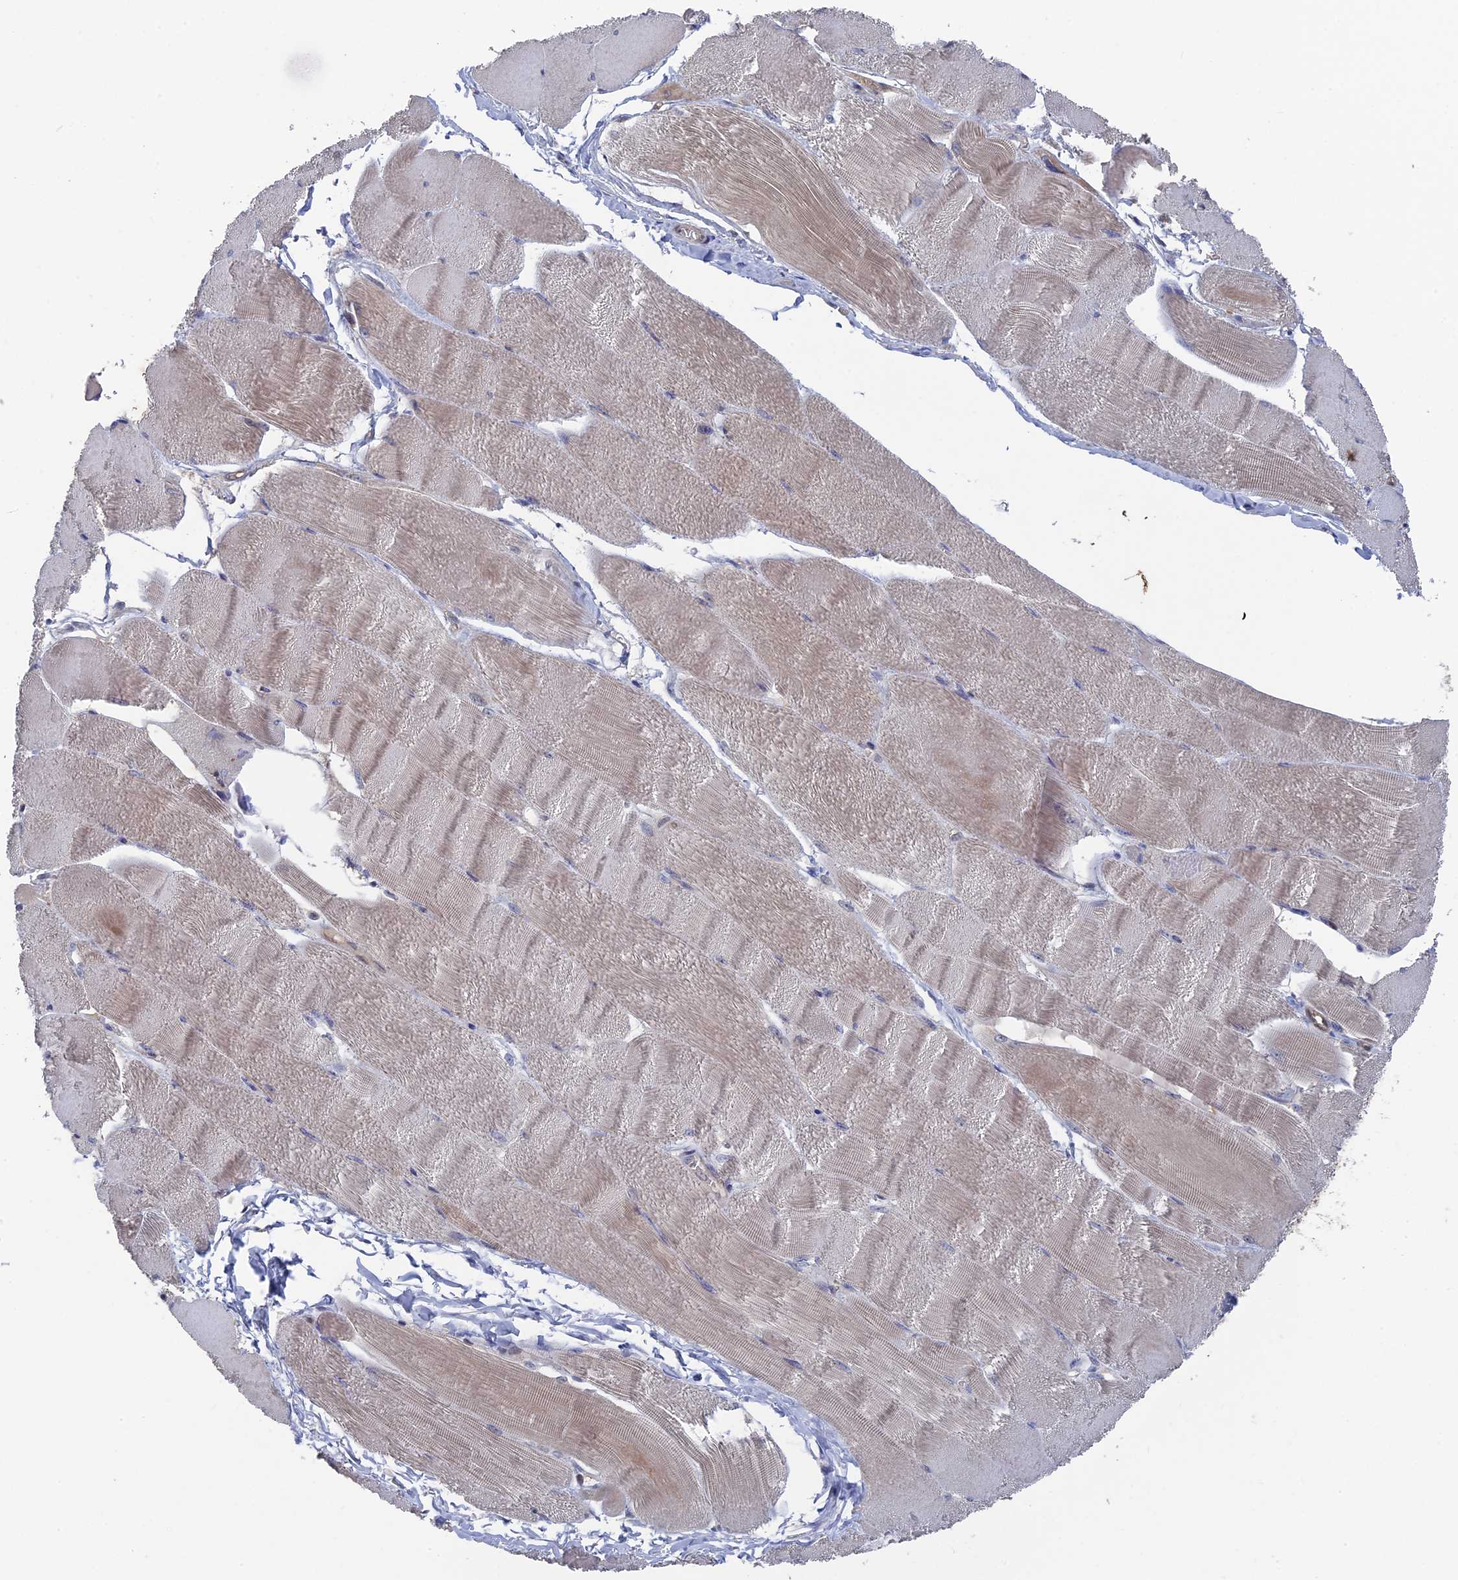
{"staining": {"intensity": "weak", "quantity": "25%-75%", "location": "cytoplasmic/membranous"}, "tissue": "skeletal muscle", "cell_type": "Myocytes", "image_type": "normal", "snomed": [{"axis": "morphology", "description": "Normal tissue, NOS"}, {"axis": "morphology", "description": "Basal cell carcinoma"}, {"axis": "topography", "description": "Skeletal muscle"}], "caption": "The histopathology image demonstrates immunohistochemical staining of normal skeletal muscle. There is weak cytoplasmic/membranous expression is present in approximately 25%-75% of myocytes.", "gene": "NUTF2", "patient": {"sex": "female", "age": 64}}